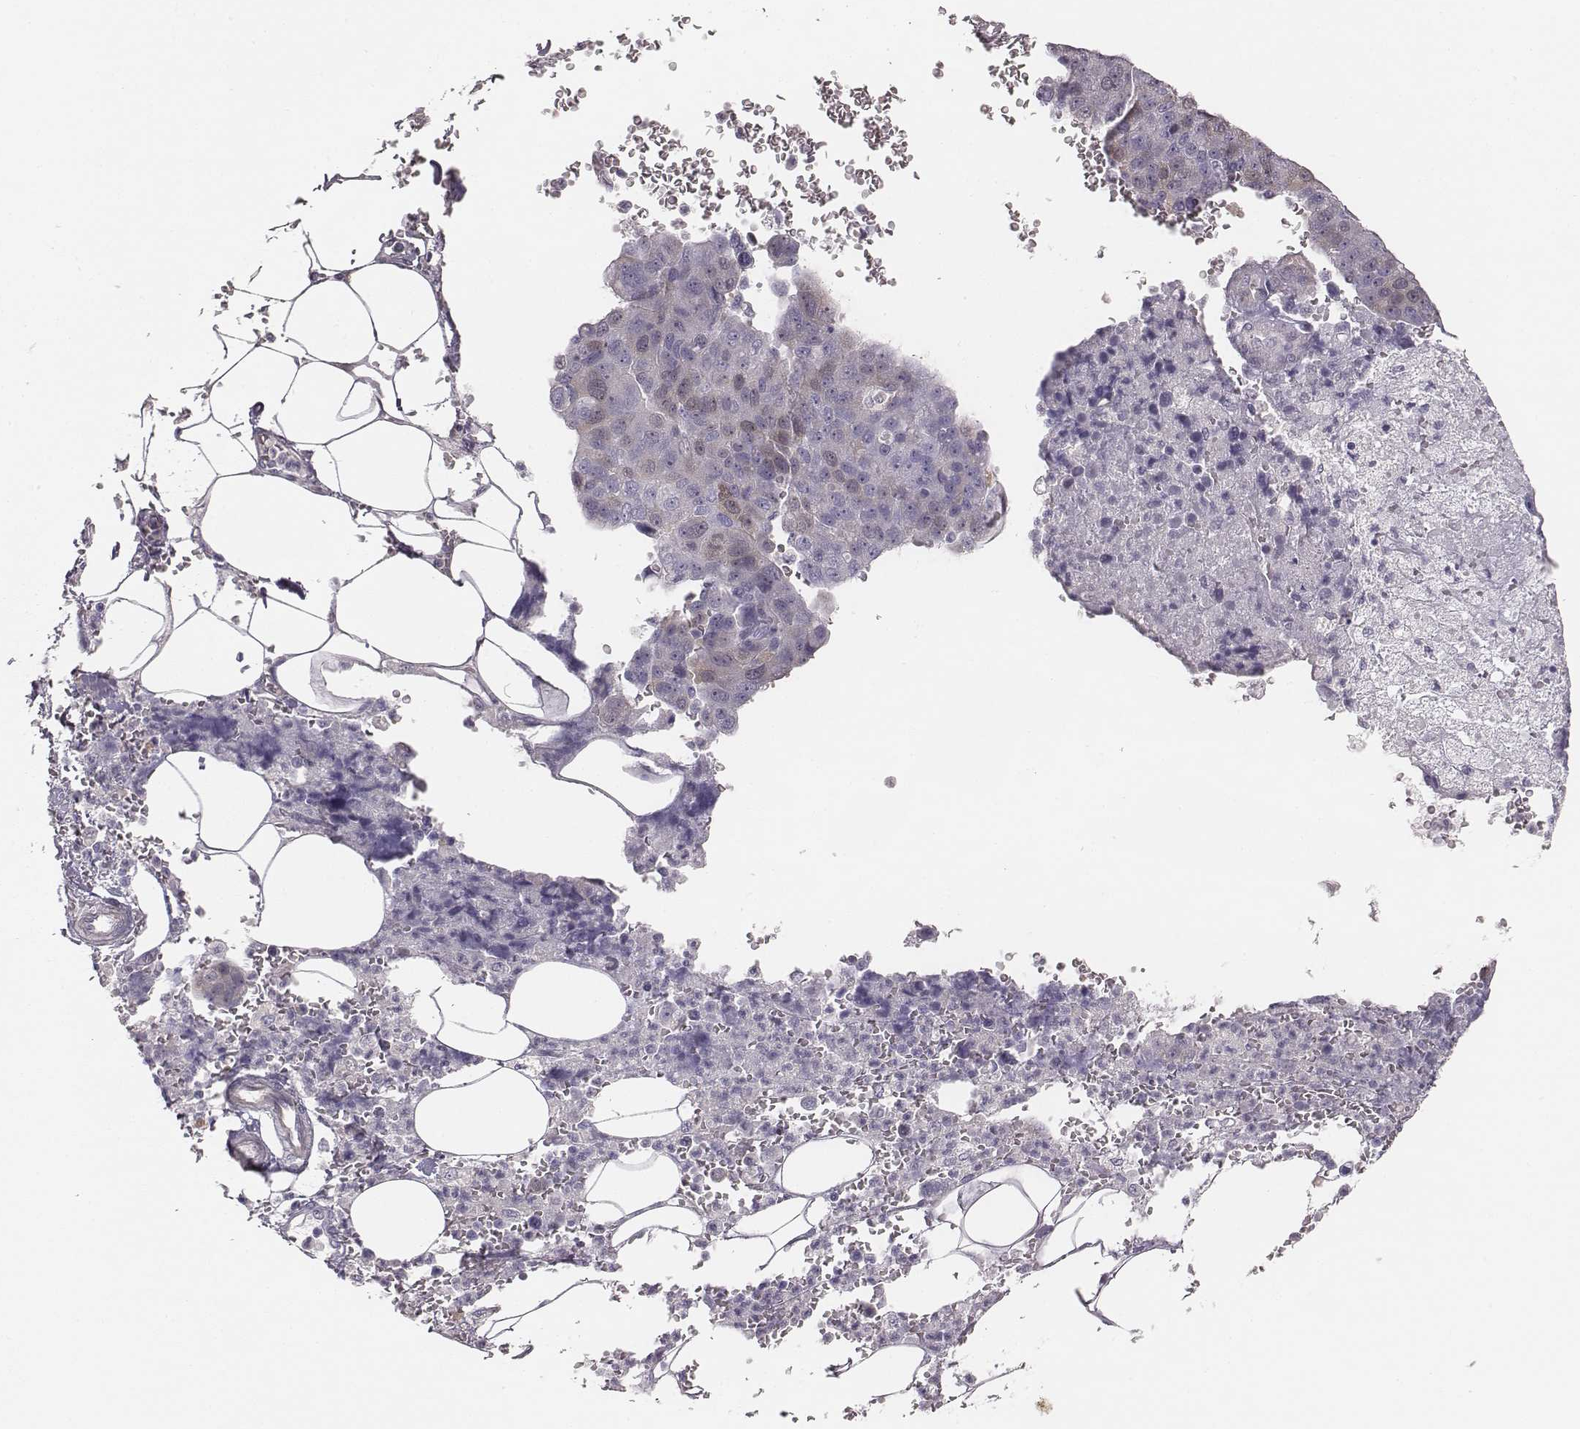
{"staining": {"intensity": "negative", "quantity": "none", "location": "none"}, "tissue": "pancreatic cancer", "cell_type": "Tumor cells", "image_type": "cancer", "snomed": [{"axis": "morphology", "description": "Adenocarcinoma, NOS"}, {"axis": "topography", "description": "Pancreas"}], "caption": "An immunohistochemistry histopathology image of pancreatic adenocarcinoma is shown. There is no staining in tumor cells of pancreatic adenocarcinoma.", "gene": "PBK", "patient": {"sex": "female", "age": 61}}